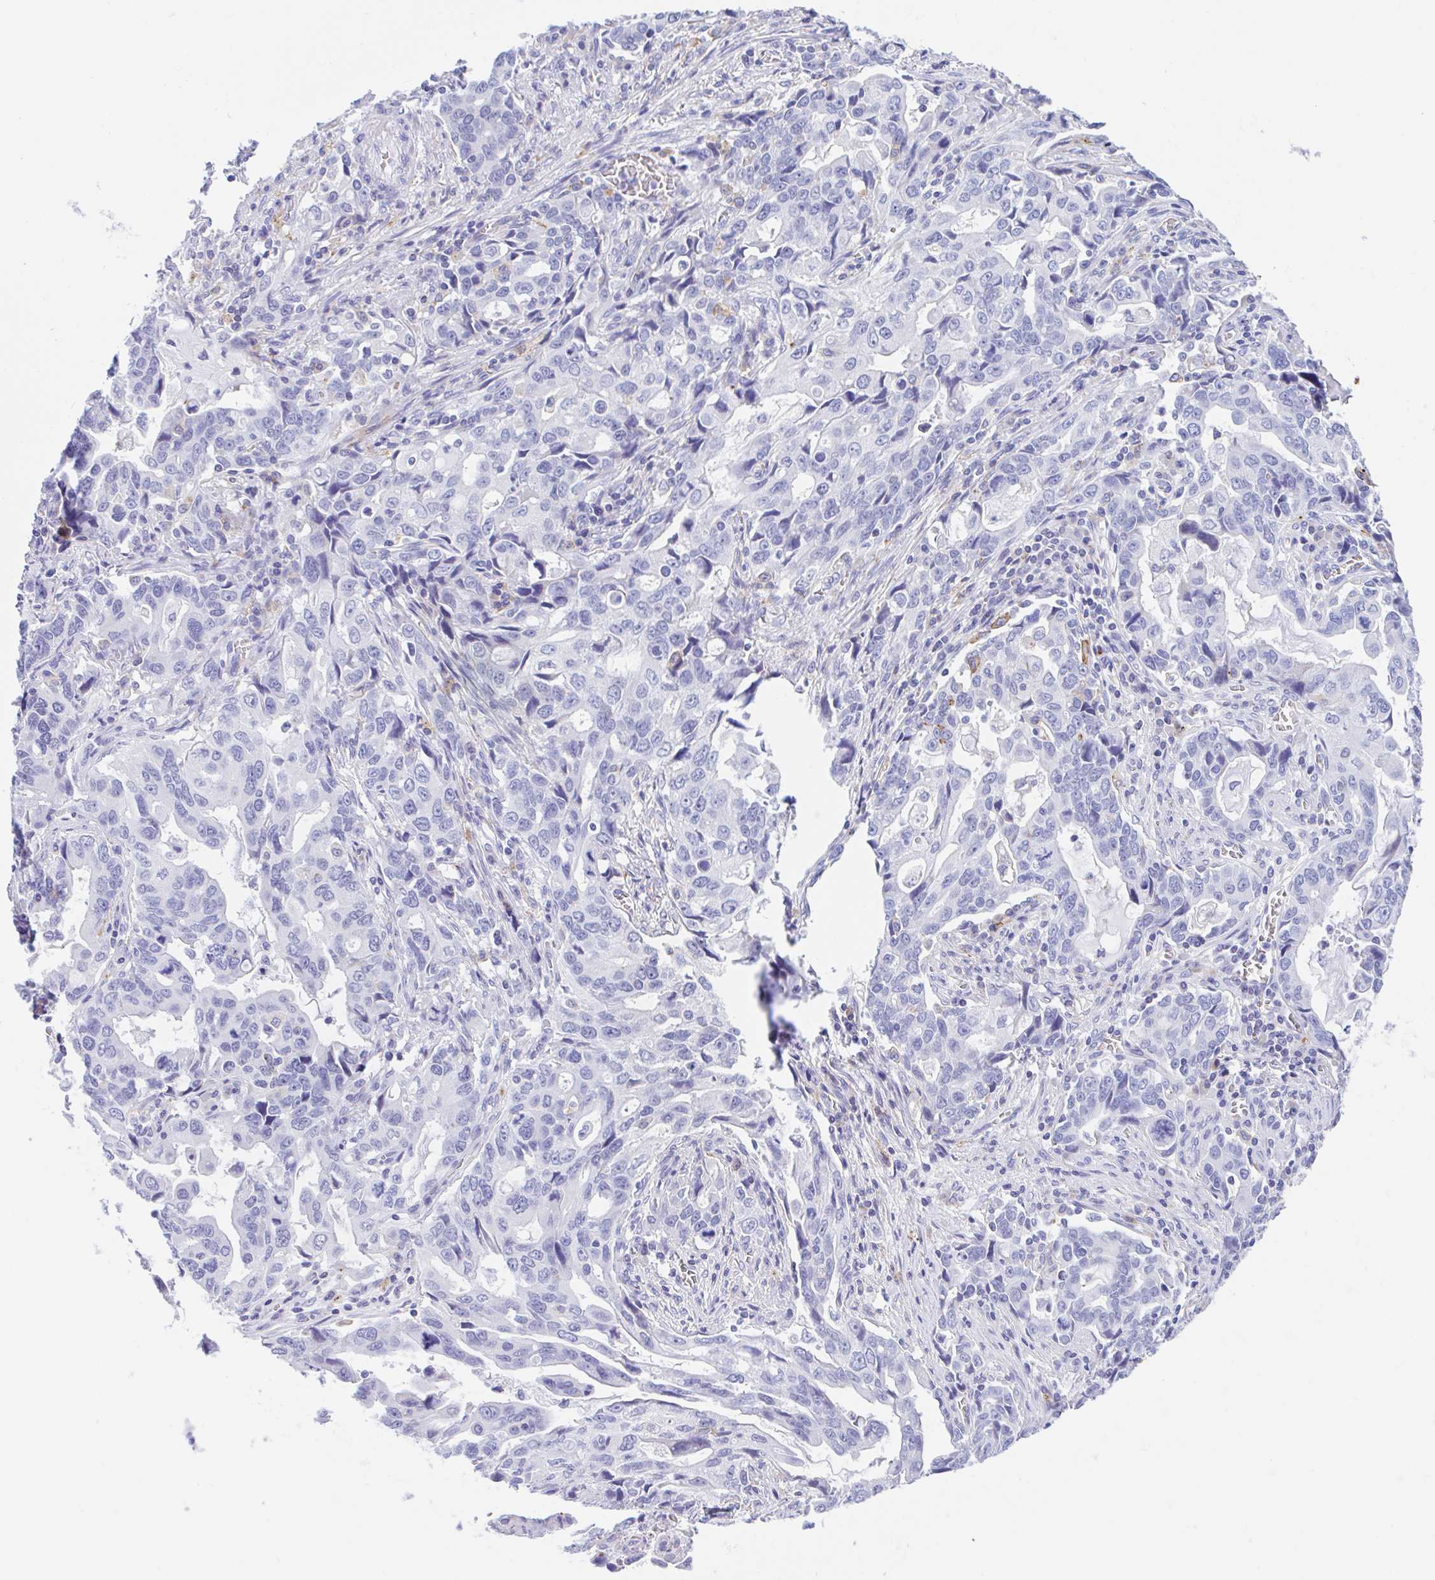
{"staining": {"intensity": "negative", "quantity": "none", "location": "none"}, "tissue": "stomach cancer", "cell_type": "Tumor cells", "image_type": "cancer", "snomed": [{"axis": "morphology", "description": "Adenocarcinoma, NOS"}, {"axis": "topography", "description": "Stomach, upper"}], "caption": "DAB immunohistochemical staining of human stomach adenocarcinoma reveals no significant expression in tumor cells.", "gene": "ANKRD9", "patient": {"sex": "male", "age": 85}}